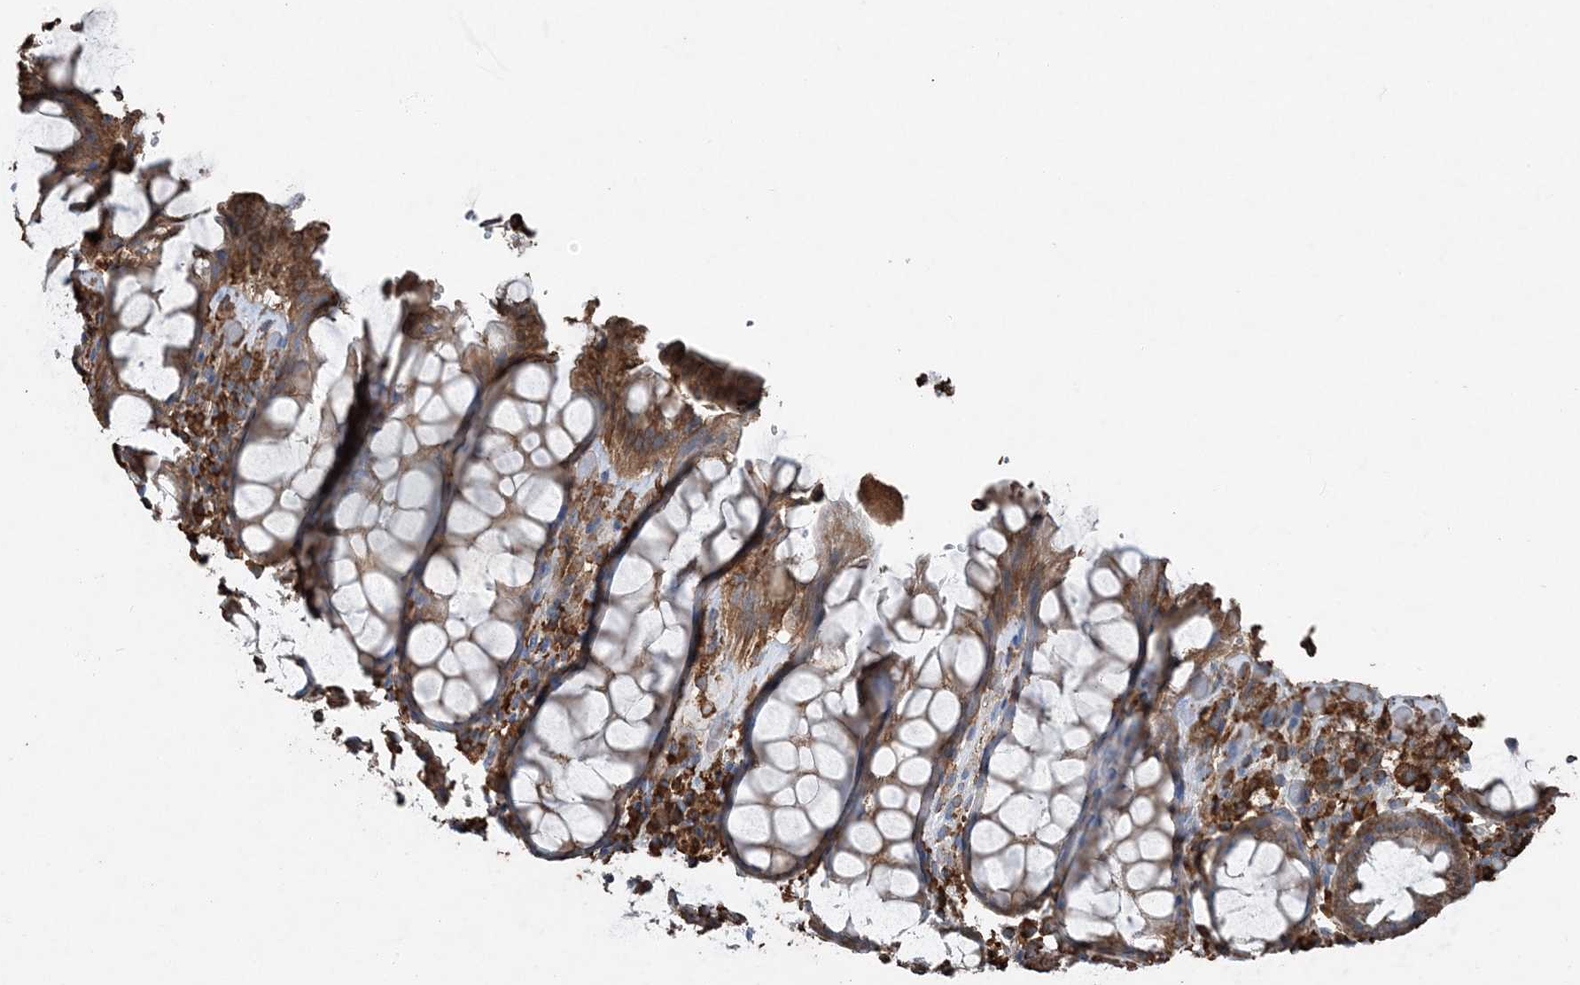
{"staining": {"intensity": "moderate", "quantity": ">75%", "location": "cytoplasmic/membranous"}, "tissue": "rectum", "cell_type": "Glandular cells", "image_type": "normal", "snomed": [{"axis": "morphology", "description": "Normal tissue, NOS"}, {"axis": "topography", "description": "Rectum"}], "caption": "Protein expression by IHC exhibits moderate cytoplasmic/membranous staining in about >75% of glandular cells in unremarkable rectum. (IHC, brightfield microscopy, high magnification).", "gene": "PDIA6", "patient": {"sex": "male", "age": 64}}